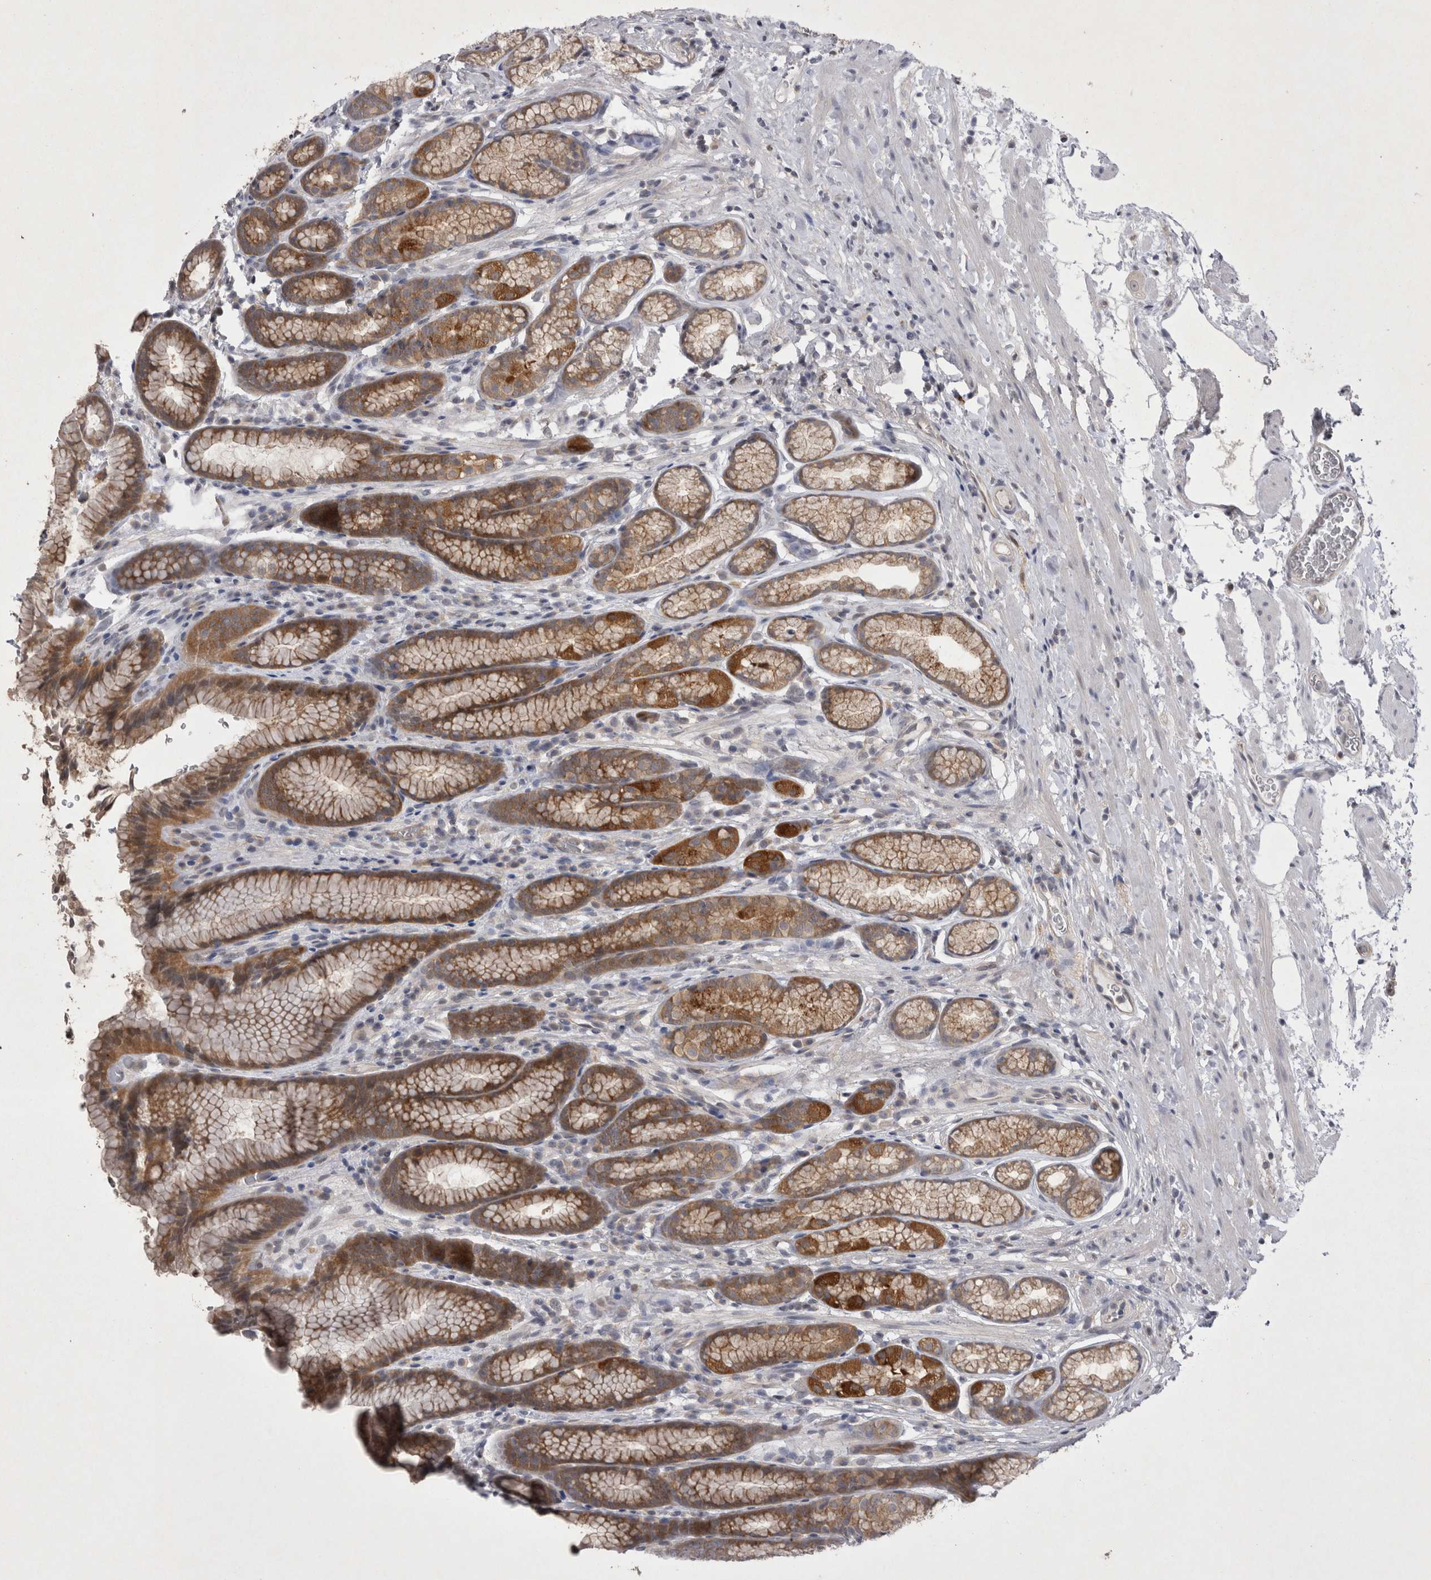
{"staining": {"intensity": "strong", "quantity": ">75%", "location": "cytoplasmic/membranous"}, "tissue": "stomach", "cell_type": "Glandular cells", "image_type": "normal", "snomed": [{"axis": "morphology", "description": "Normal tissue, NOS"}, {"axis": "topography", "description": "Stomach"}], "caption": "The immunohistochemical stain highlights strong cytoplasmic/membranous staining in glandular cells of unremarkable stomach.", "gene": "CTBS", "patient": {"sex": "male", "age": 42}}